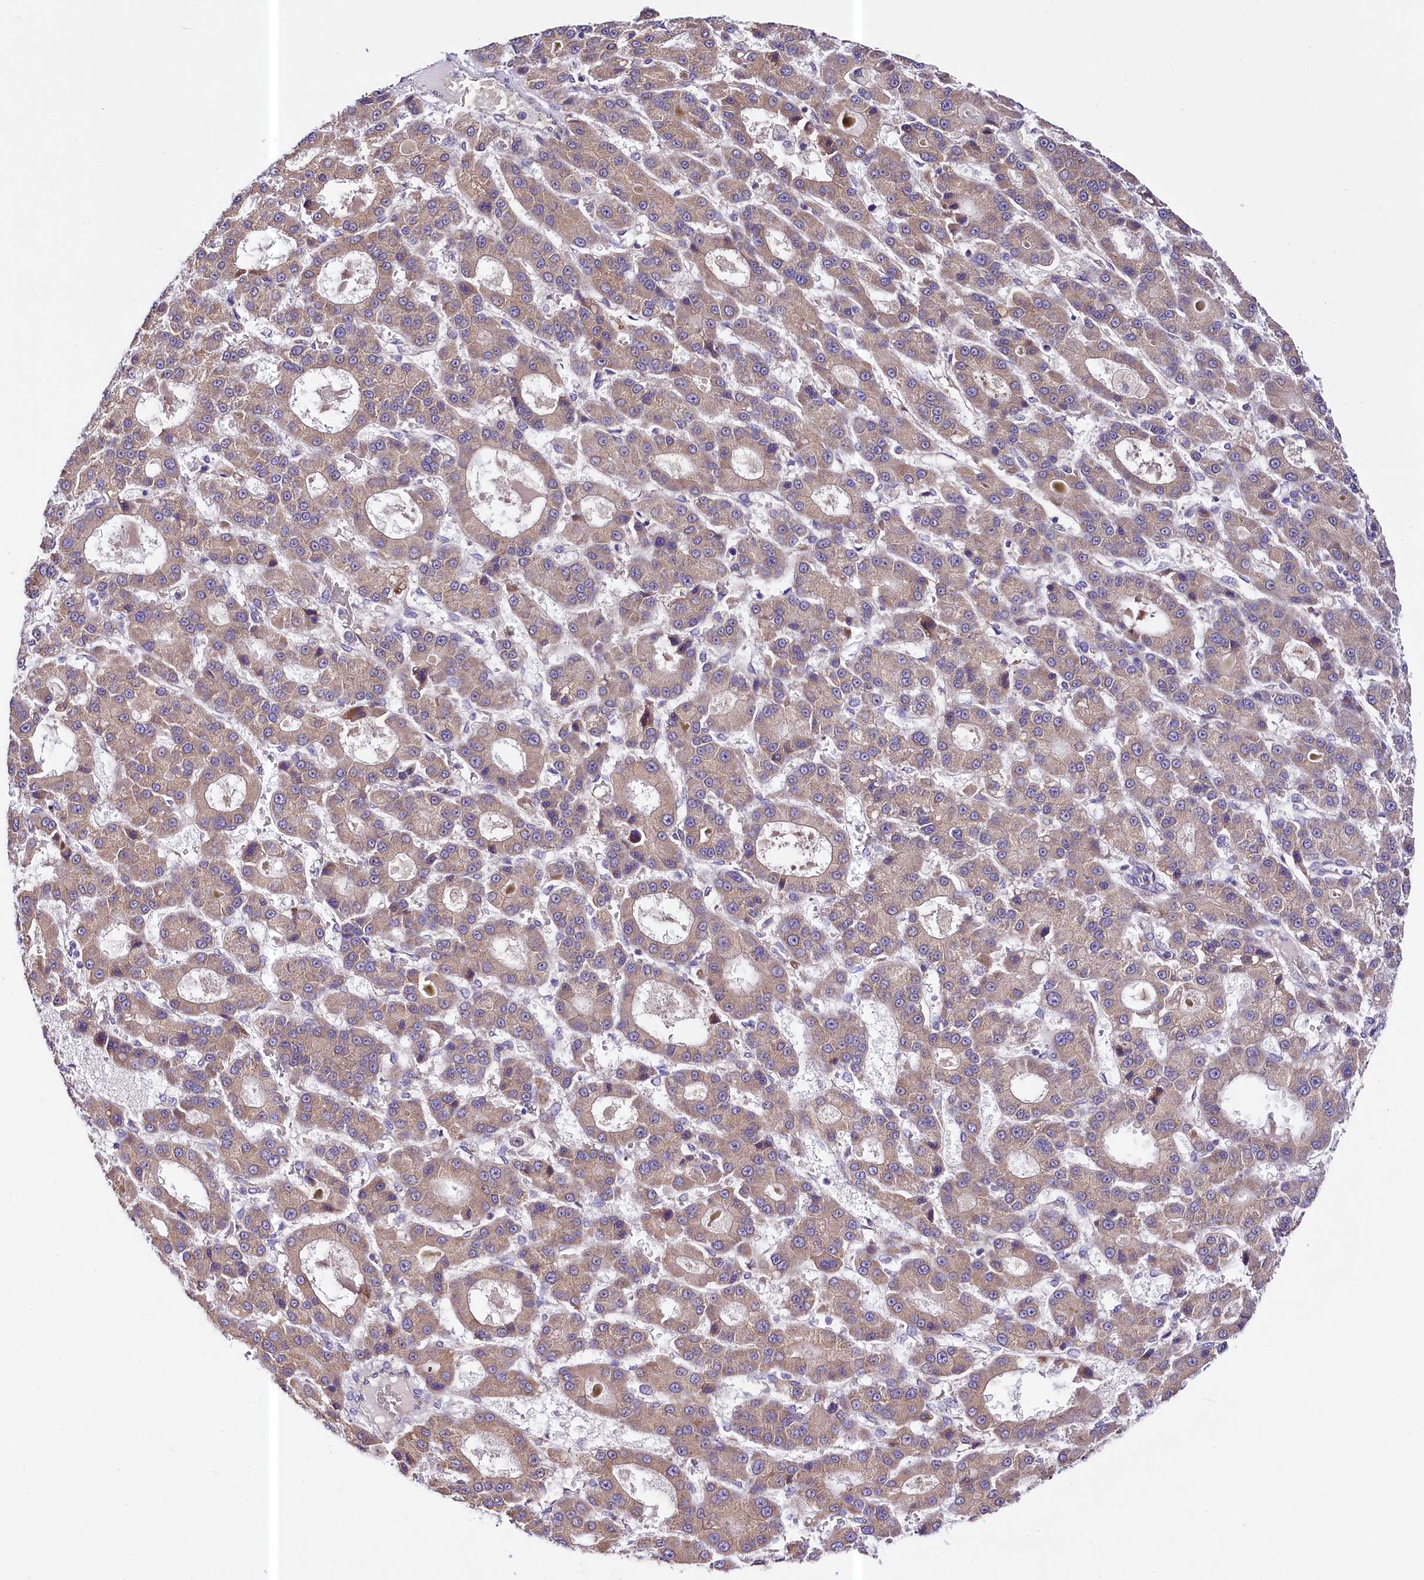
{"staining": {"intensity": "moderate", "quantity": ">75%", "location": "cytoplasmic/membranous"}, "tissue": "liver cancer", "cell_type": "Tumor cells", "image_type": "cancer", "snomed": [{"axis": "morphology", "description": "Carcinoma, Hepatocellular, NOS"}, {"axis": "topography", "description": "Liver"}], "caption": "DAB (3,3'-diaminobenzidine) immunohistochemical staining of human liver cancer displays moderate cytoplasmic/membranous protein positivity in about >75% of tumor cells. (IHC, brightfield microscopy, high magnification).", "gene": "CEP295", "patient": {"sex": "male", "age": 70}}